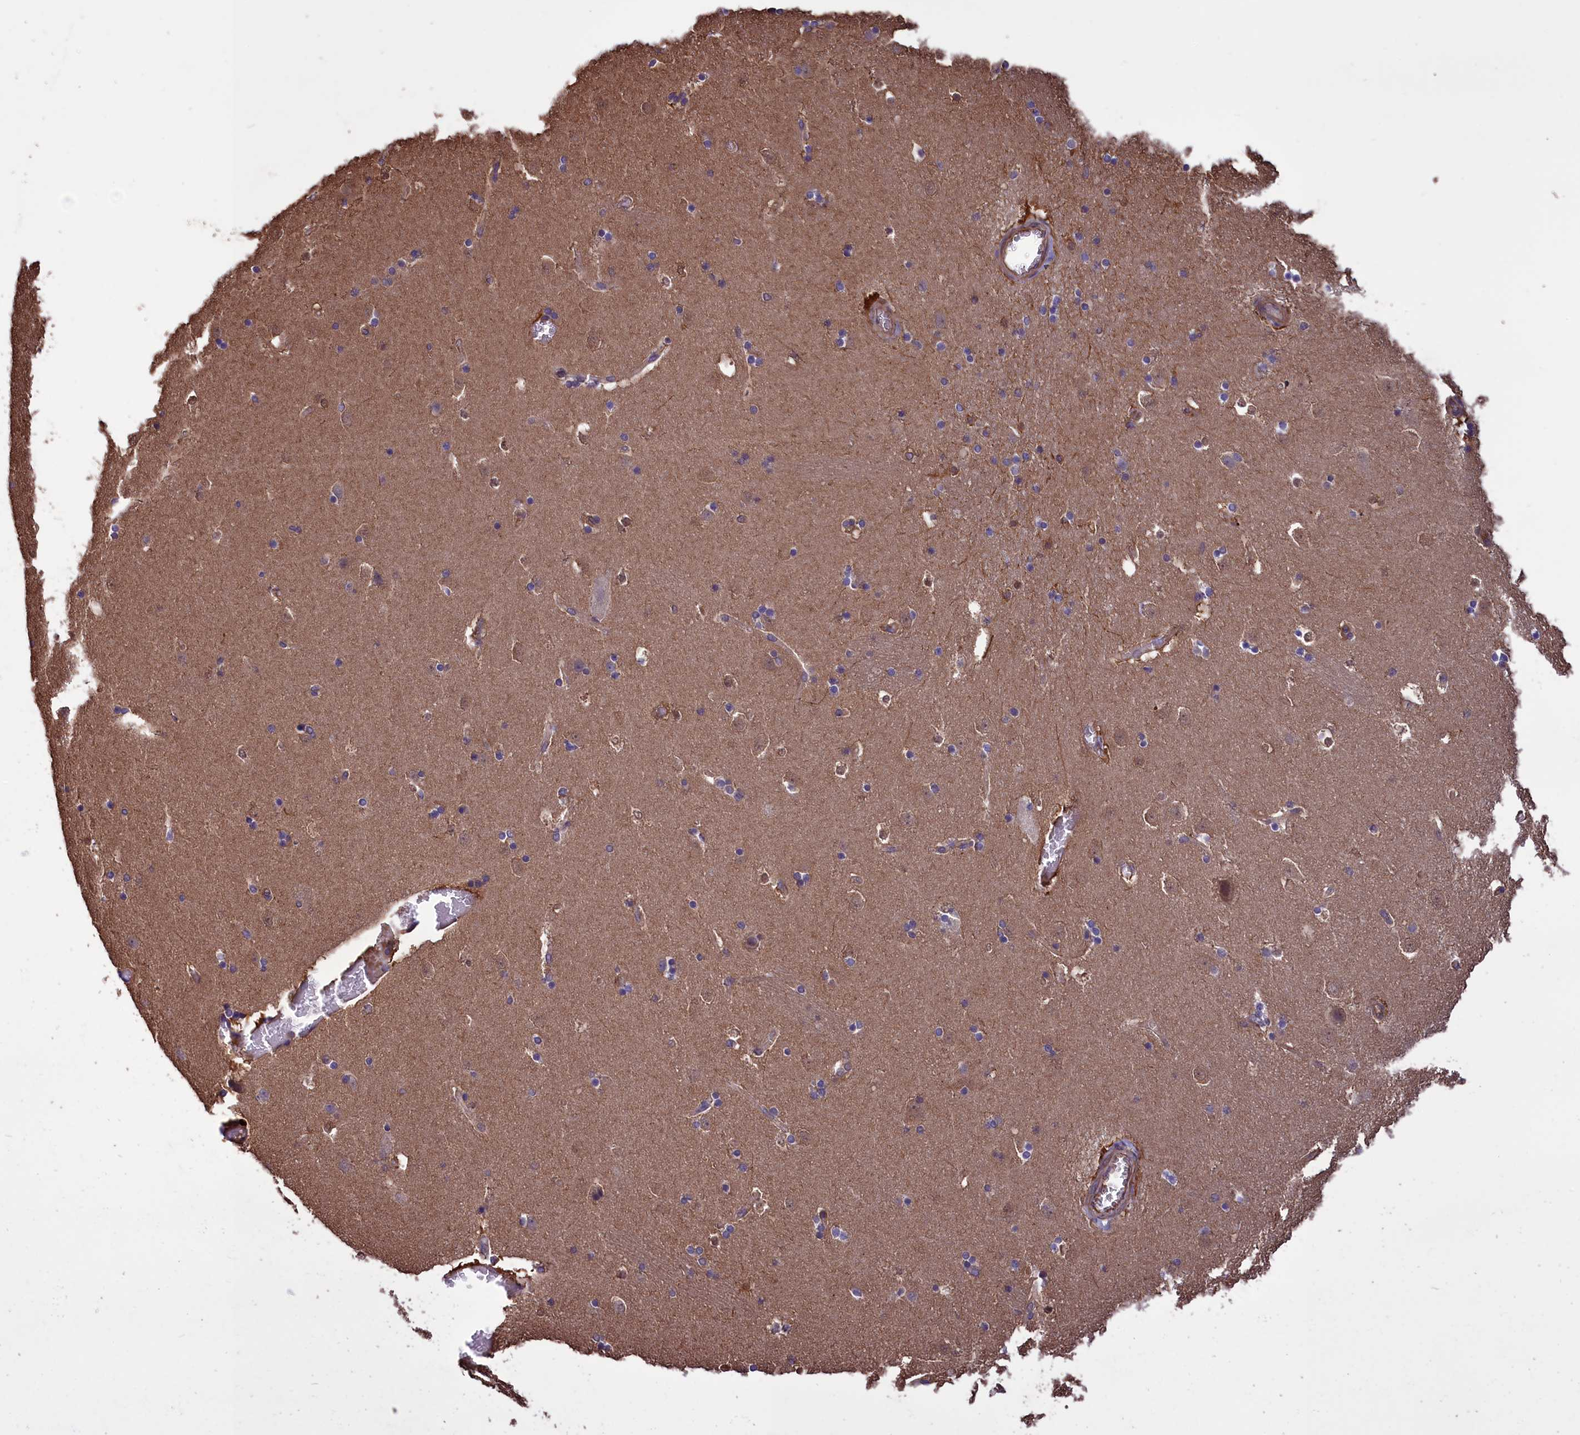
{"staining": {"intensity": "moderate", "quantity": "<25%", "location": "cytoplasmic/membranous"}, "tissue": "caudate", "cell_type": "Glial cells", "image_type": "normal", "snomed": [{"axis": "morphology", "description": "Normal tissue, NOS"}, {"axis": "topography", "description": "Lateral ventricle wall"}], "caption": "An immunohistochemistry micrograph of benign tissue is shown. Protein staining in brown highlights moderate cytoplasmic/membranous positivity in caudate within glial cells.", "gene": "DAPK3", "patient": {"sex": "male", "age": 45}}